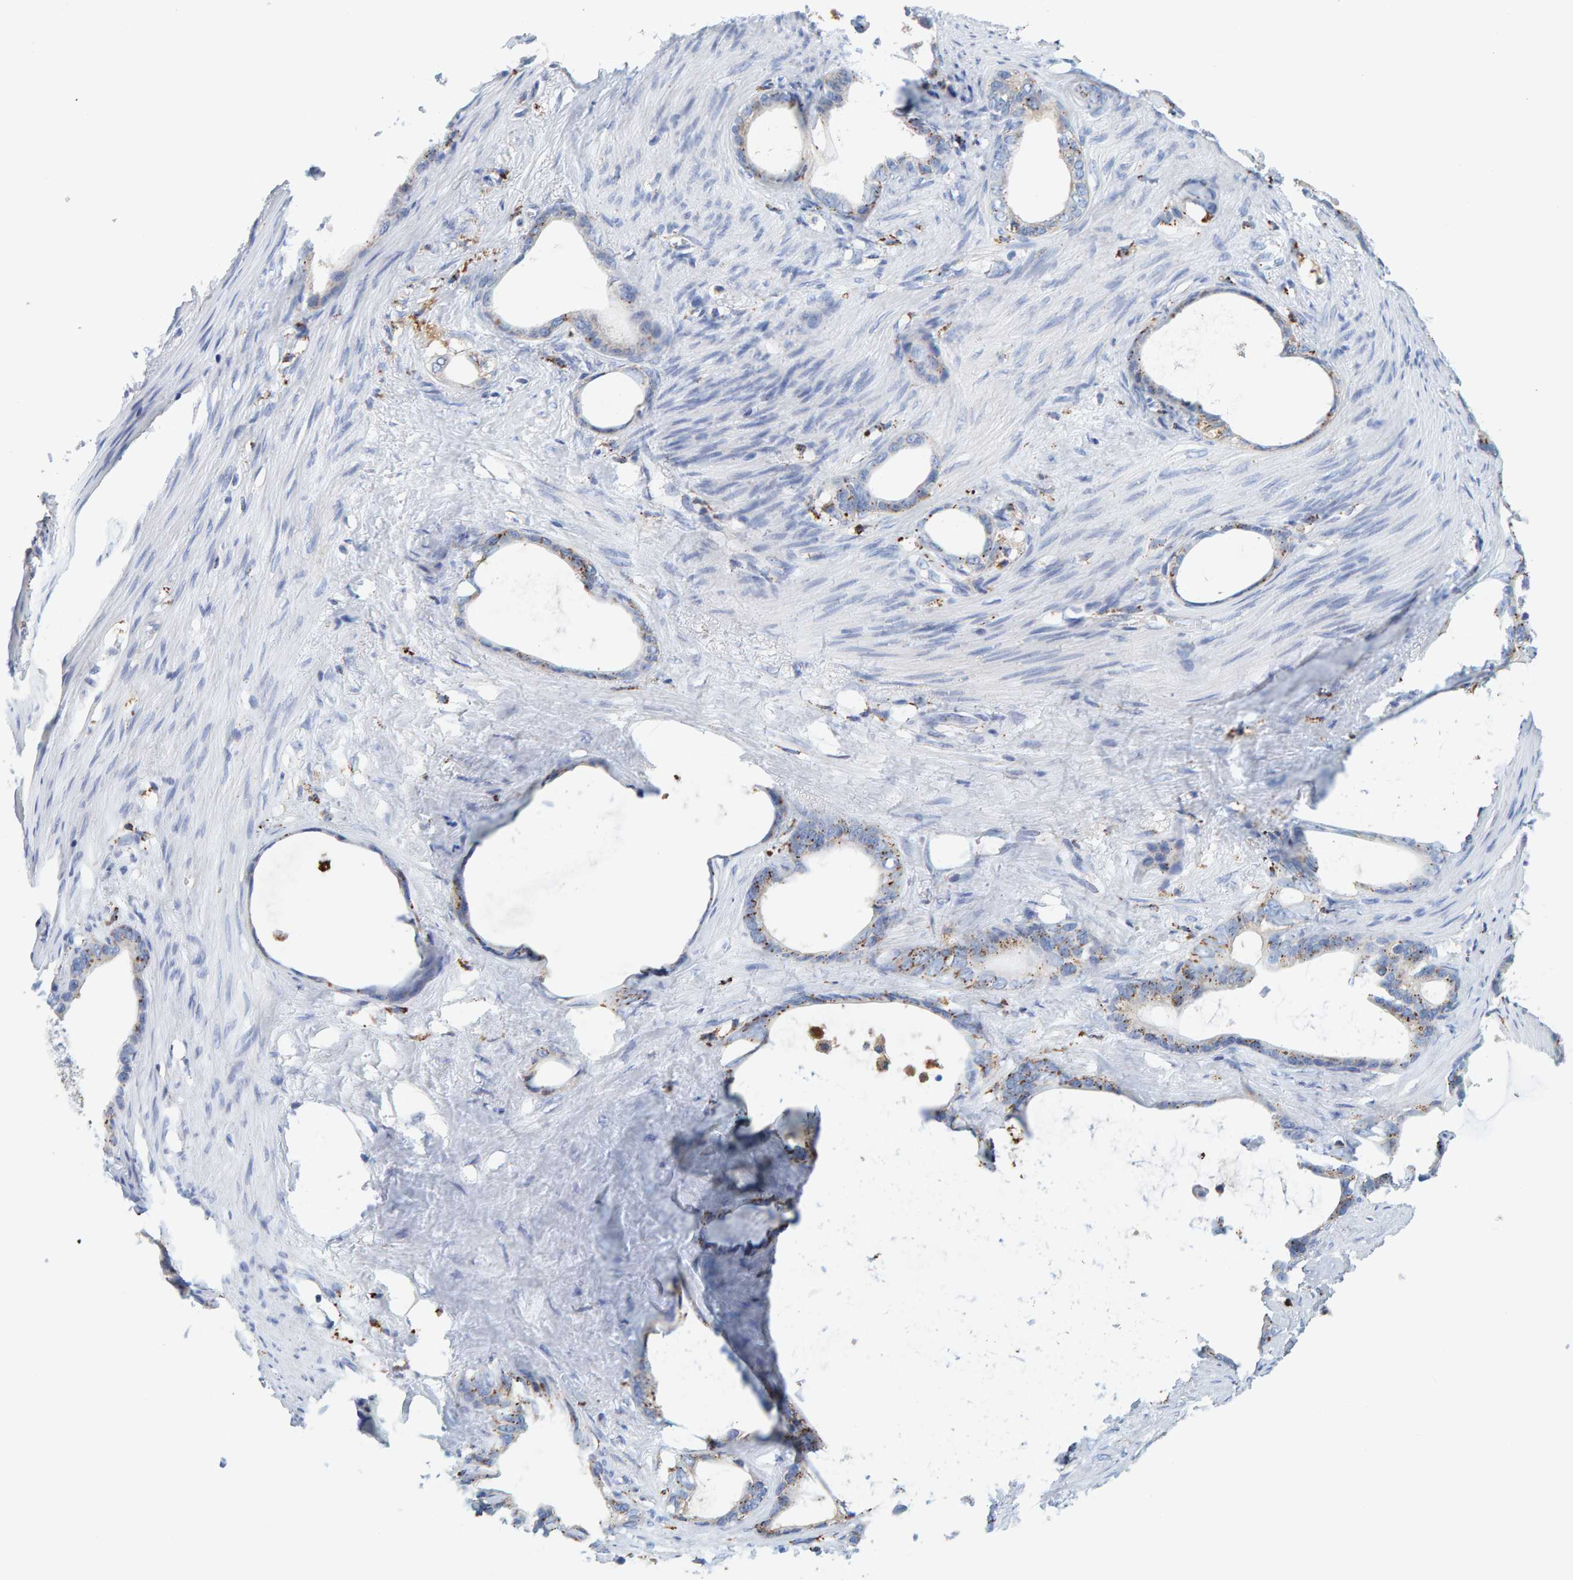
{"staining": {"intensity": "moderate", "quantity": "<25%", "location": "cytoplasmic/membranous"}, "tissue": "stomach cancer", "cell_type": "Tumor cells", "image_type": "cancer", "snomed": [{"axis": "morphology", "description": "Adenocarcinoma, NOS"}, {"axis": "topography", "description": "Stomach"}], "caption": "Tumor cells show moderate cytoplasmic/membranous expression in about <25% of cells in stomach adenocarcinoma.", "gene": "BIN3", "patient": {"sex": "female", "age": 75}}